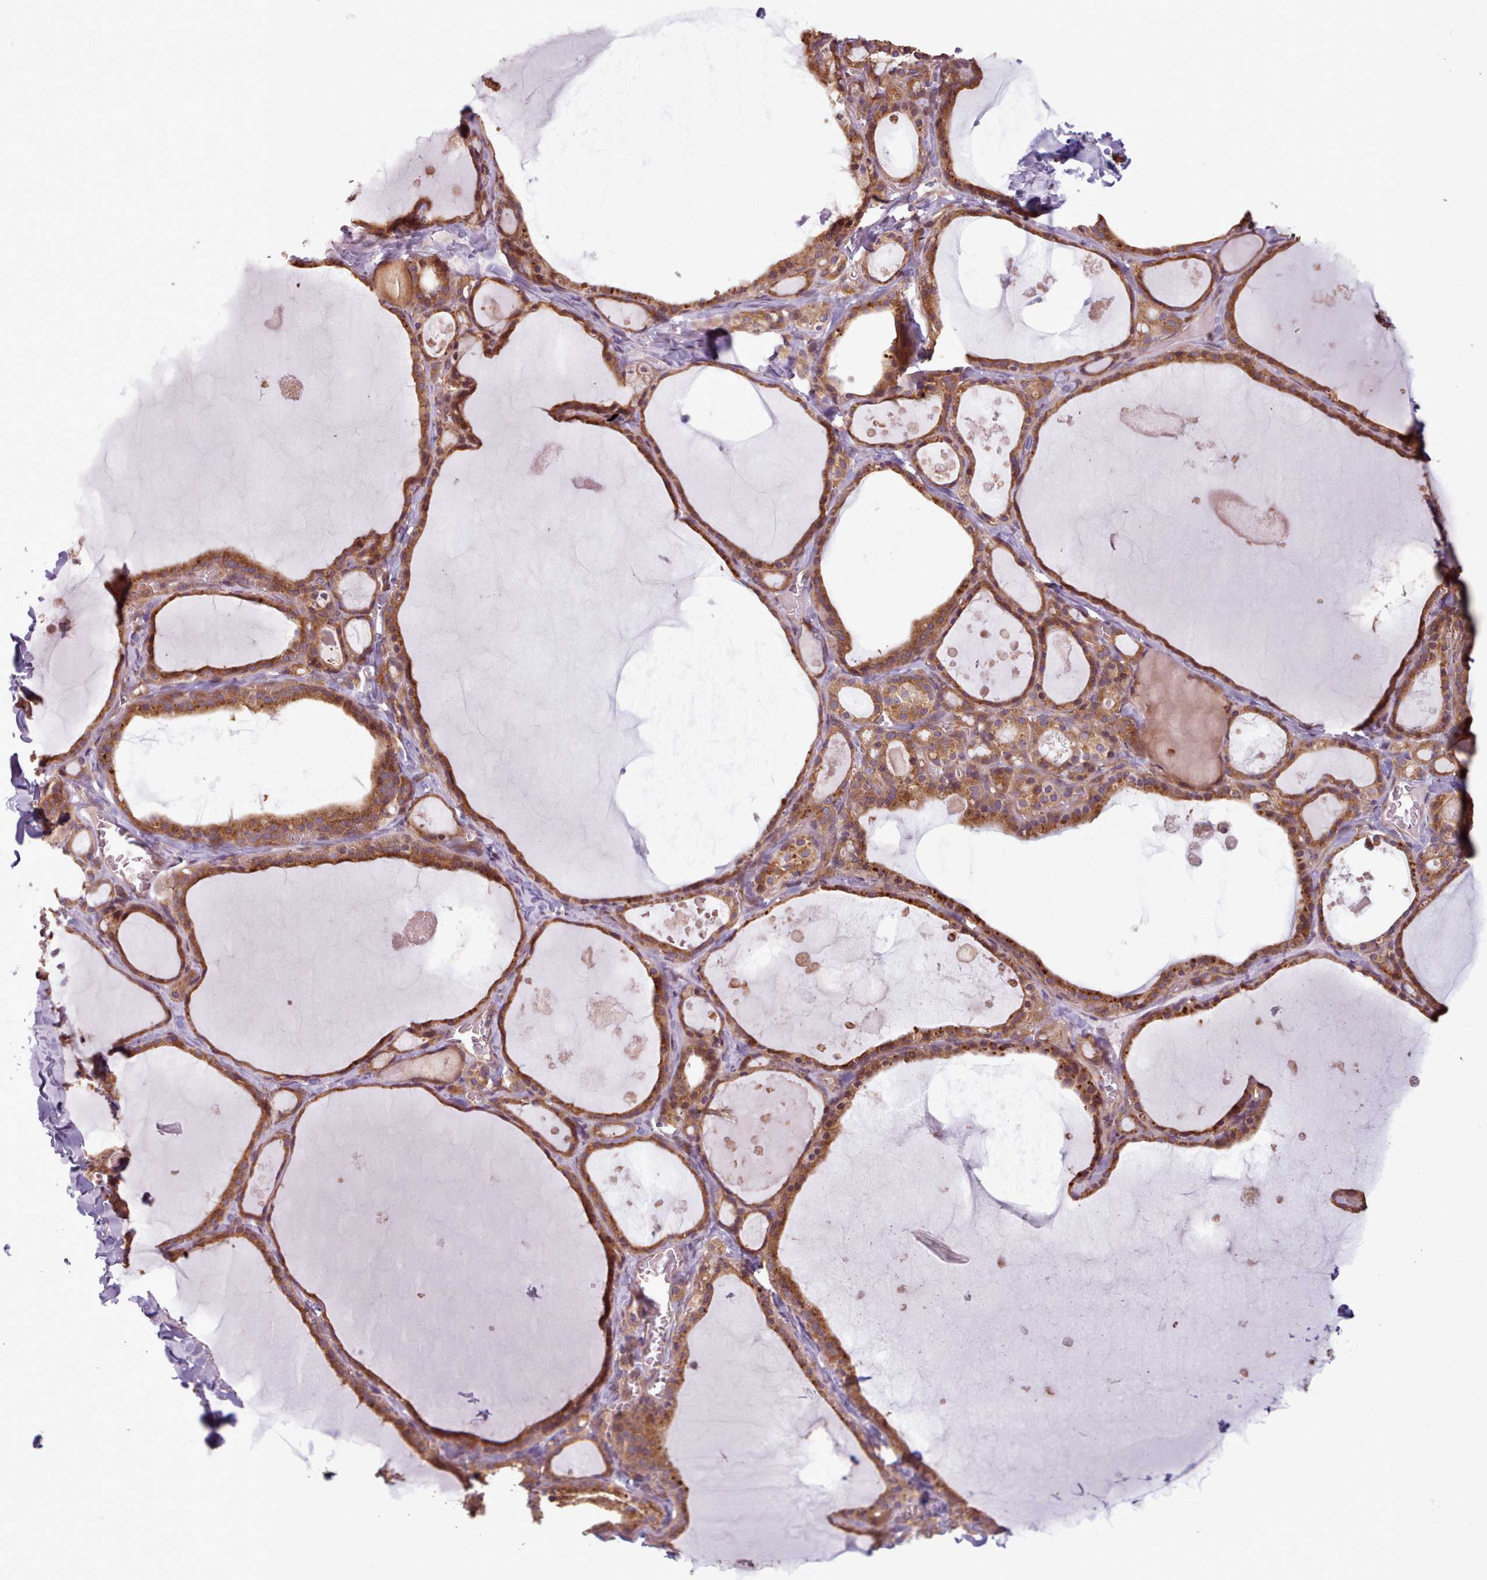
{"staining": {"intensity": "moderate", "quantity": ">75%", "location": "cytoplasmic/membranous"}, "tissue": "thyroid gland", "cell_type": "Glandular cells", "image_type": "normal", "snomed": [{"axis": "morphology", "description": "Normal tissue, NOS"}, {"axis": "topography", "description": "Thyroid gland"}], "caption": "IHC of unremarkable thyroid gland exhibits medium levels of moderate cytoplasmic/membranous staining in about >75% of glandular cells.", "gene": "WASHC2A", "patient": {"sex": "male", "age": 56}}